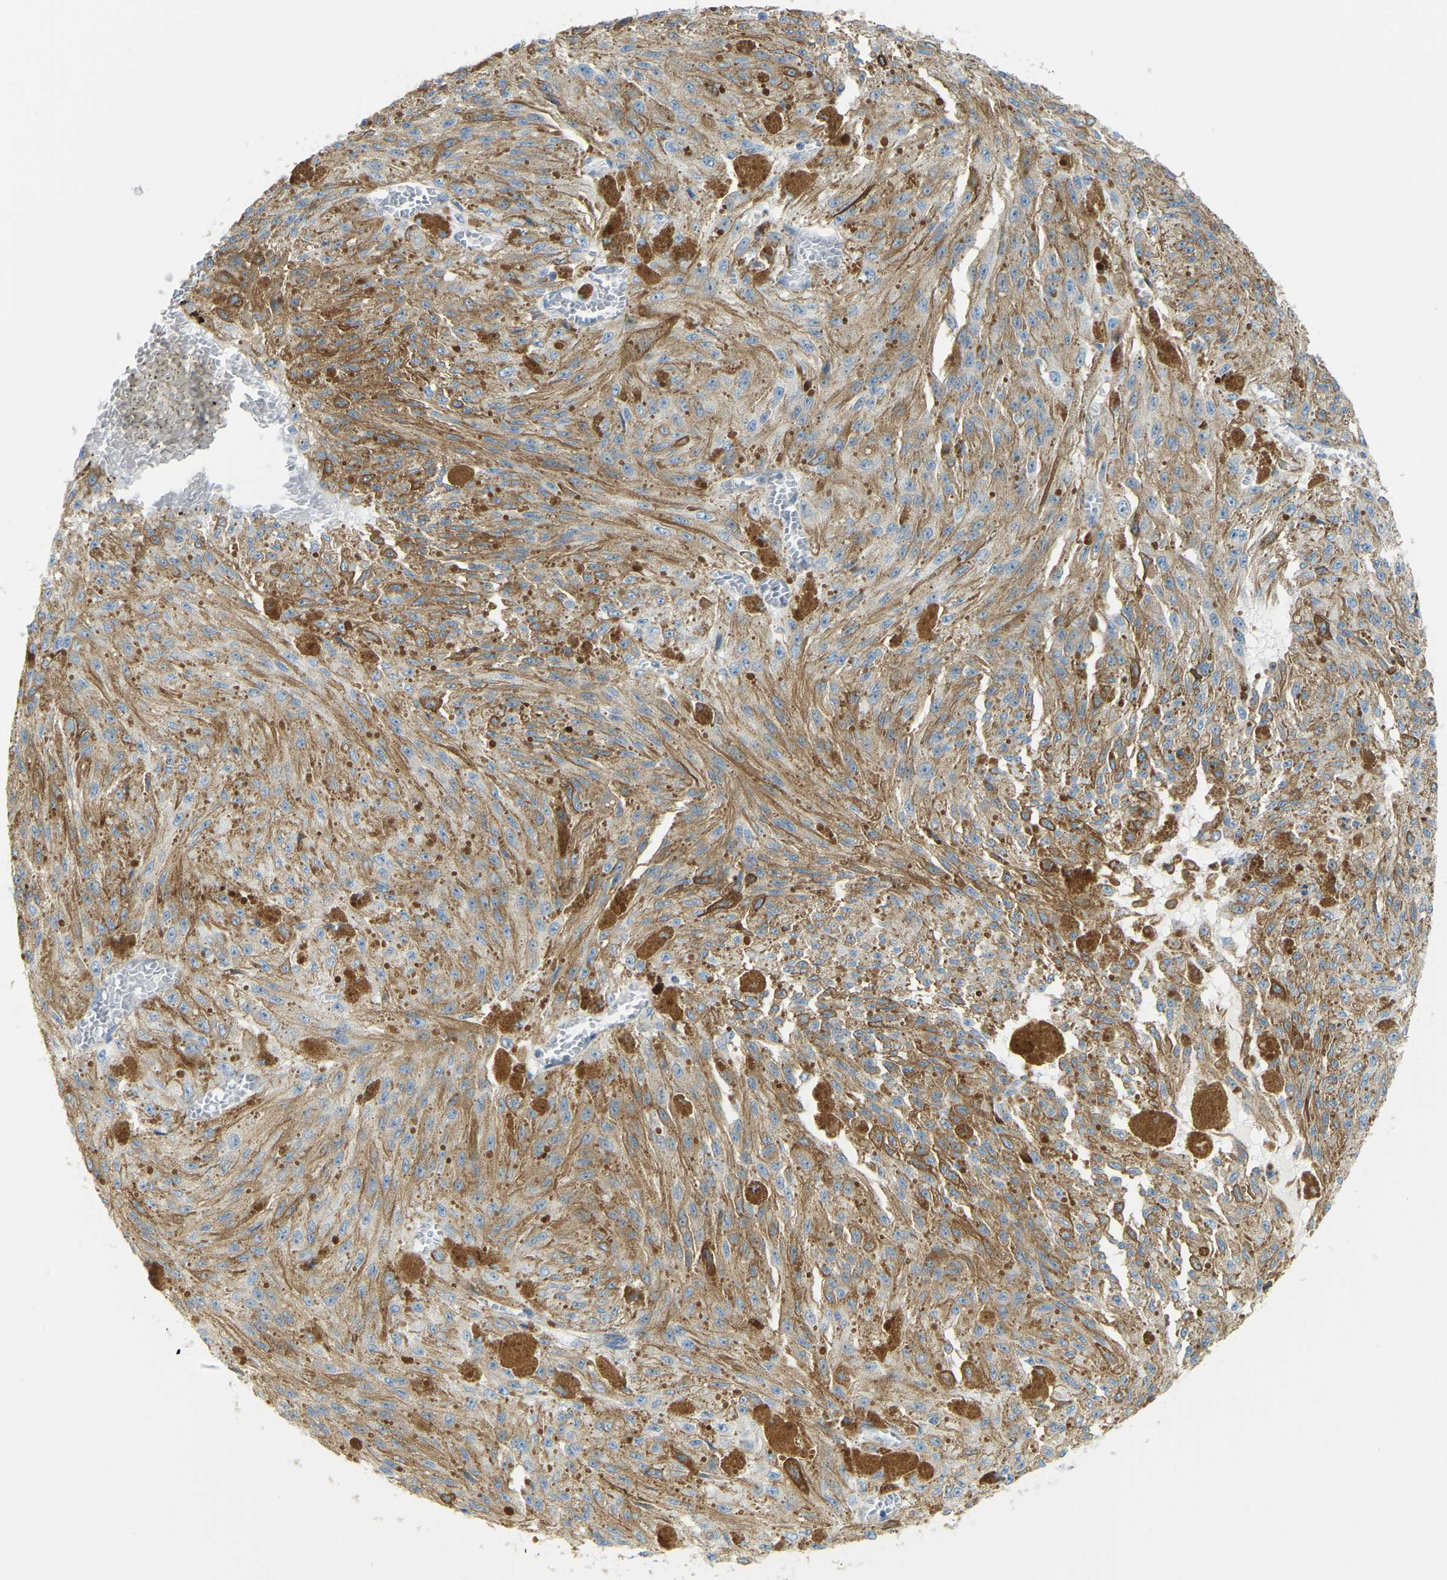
{"staining": {"intensity": "moderate", "quantity": ">75%", "location": "cytoplasmic/membranous"}, "tissue": "melanoma", "cell_type": "Tumor cells", "image_type": "cancer", "snomed": [{"axis": "morphology", "description": "Malignant melanoma, NOS"}, {"axis": "topography", "description": "Other"}], "caption": "IHC image of malignant melanoma stained for a protein (brown), which shows medium levels of moderate cytoplasmic/membranous positivity in about >75% of tumor cells.", "gene": "MYL3", "patient": {"sex": "male", "age": 79}}